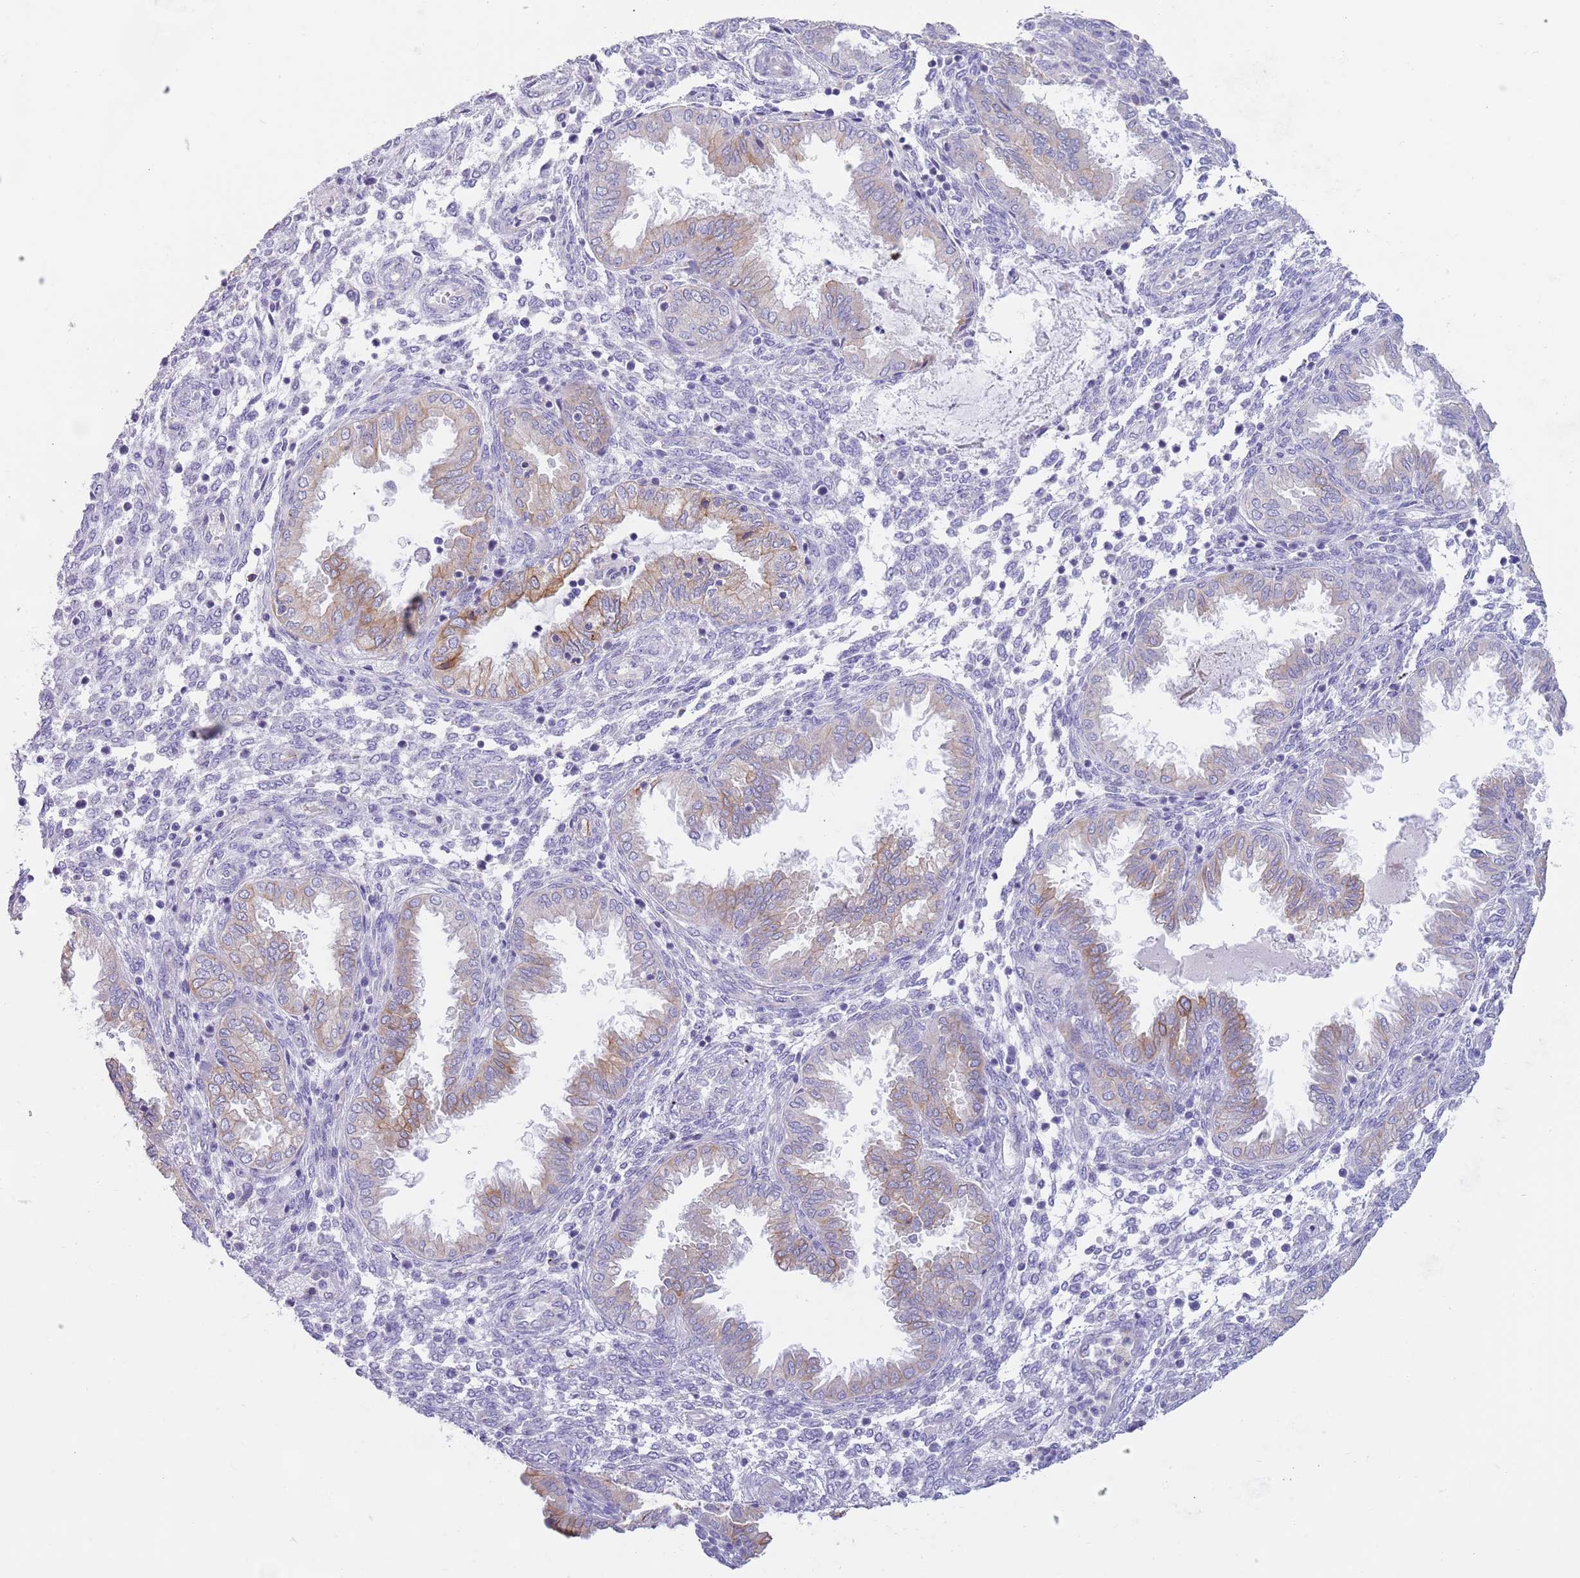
{"staining": {"intensity": "negative", "quantity": "none", "location": "none"}, "tissue": "endometrium", "cell_type": "Cells in endometrial stroma", "image_type": "normal", "snomed": [{"axis": "morphology", "description": "Normal tissue, NOS"}, {"axis": "topography", "description": "Endometrium"}], "caption": "Immunohistochemistry (IHC) image of unremarkable endometrium: endometrium stained with DAB shows no significant protein expression in cells in endometrial stroma.", "gene": "CCDC149", "patient": {"sex": "female", "age": 33}}